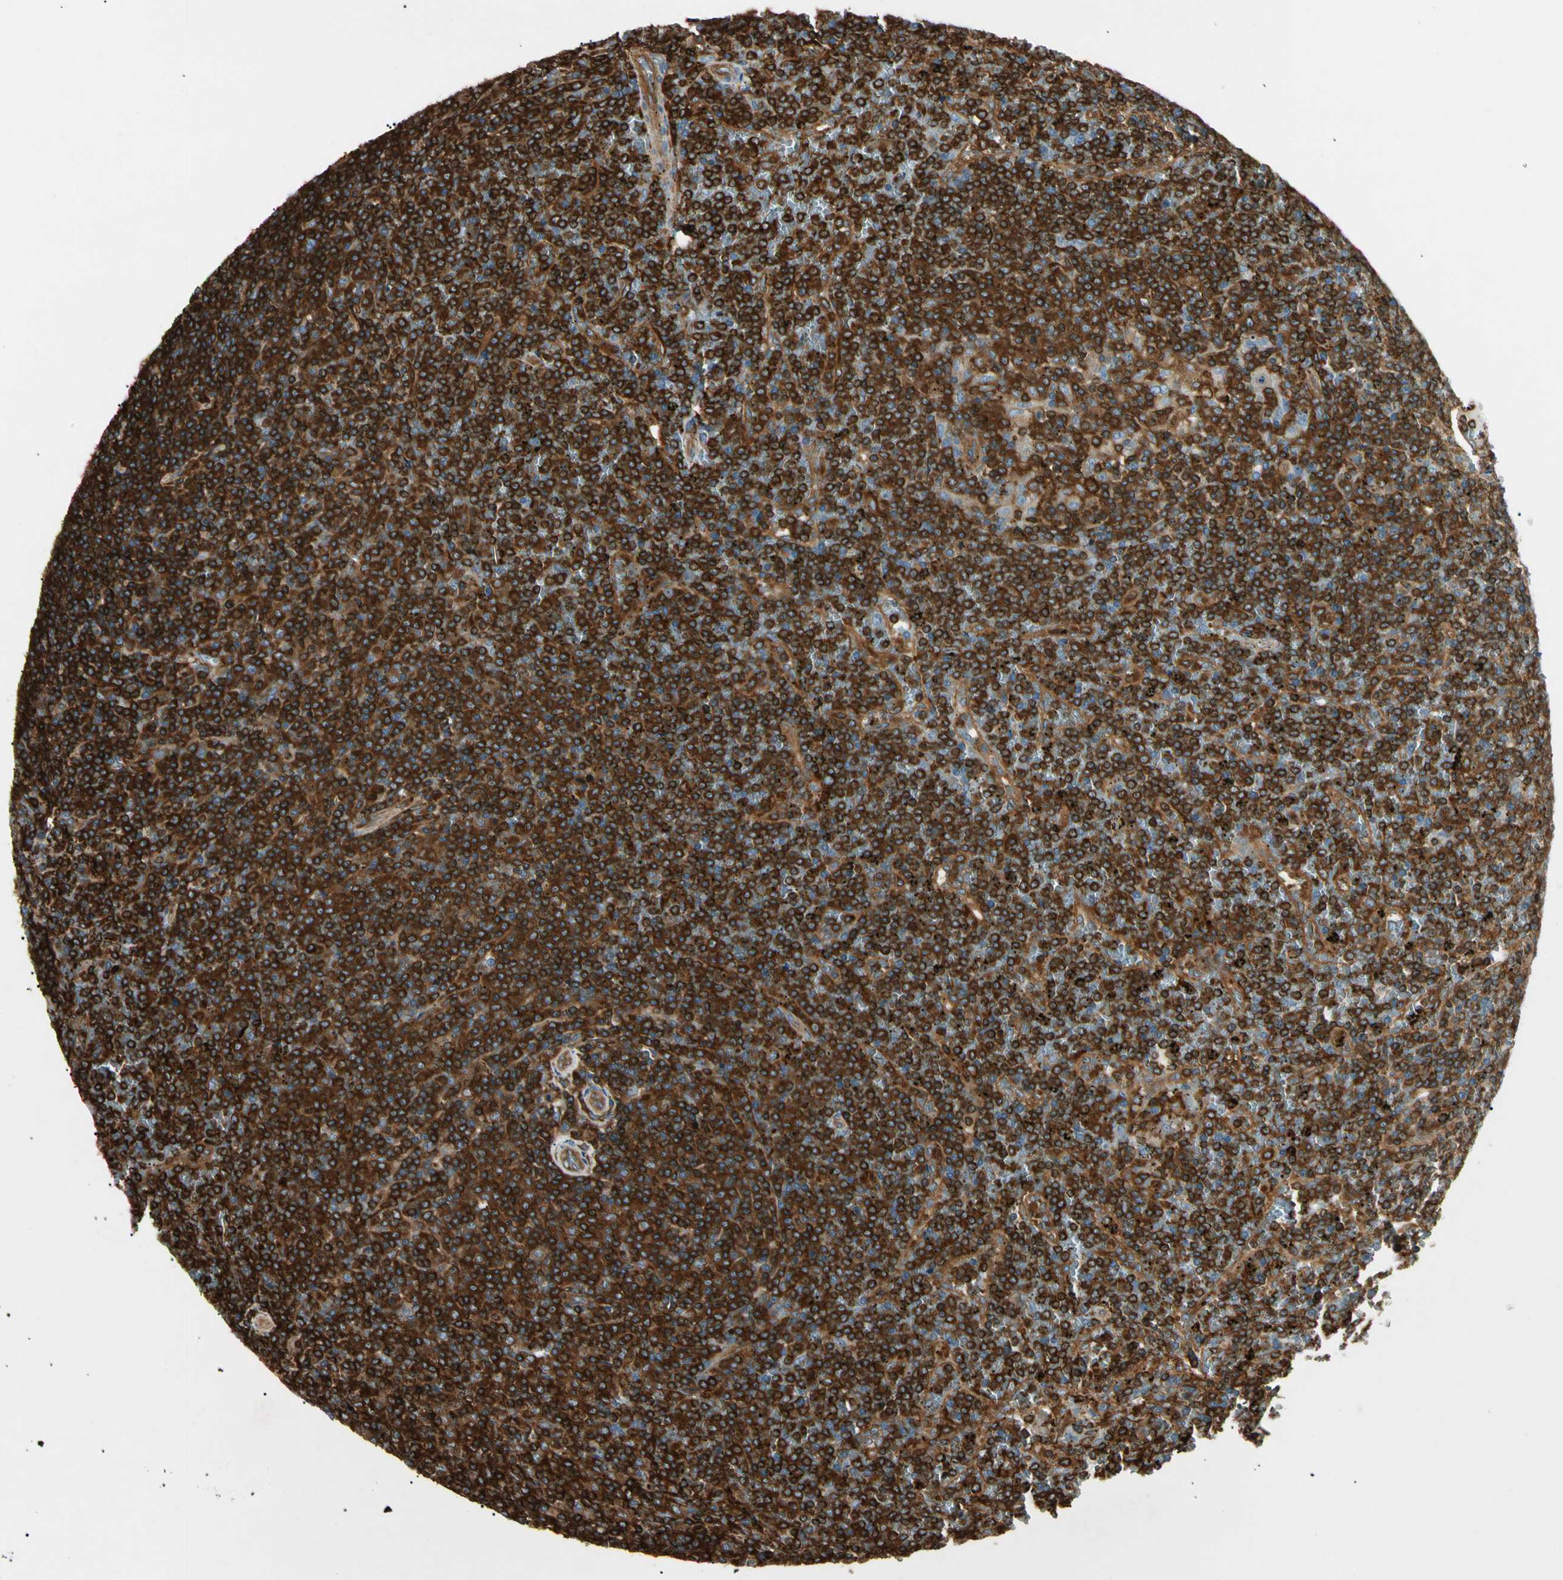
{"staining": {"intensity": "strong", "quantity": ">75%", "location": "cytoplasmic/membranous"}, "tissue": "lymphoma", "cell_type": "Tumor cells", "image_type": "cancer", "snomed": [{"axis": "morphology", "description": "Malignant lymphoma, non-Hodgkin's type, Low grade"}, {"axis": "topography", "description": "Spleen"}], "caption": "A brown stain highlights strong cytoplasmic/membranous positivity of a protein in human lymphoma tumor cells. (Stains: DAB (3,3'-diaminobenzidine) in brown, nuclei in blue, Microscopy: brightfield microscopy at high magnification).", "gene": "ARPC2", "patient": {"sex": "female", "age": 19}}